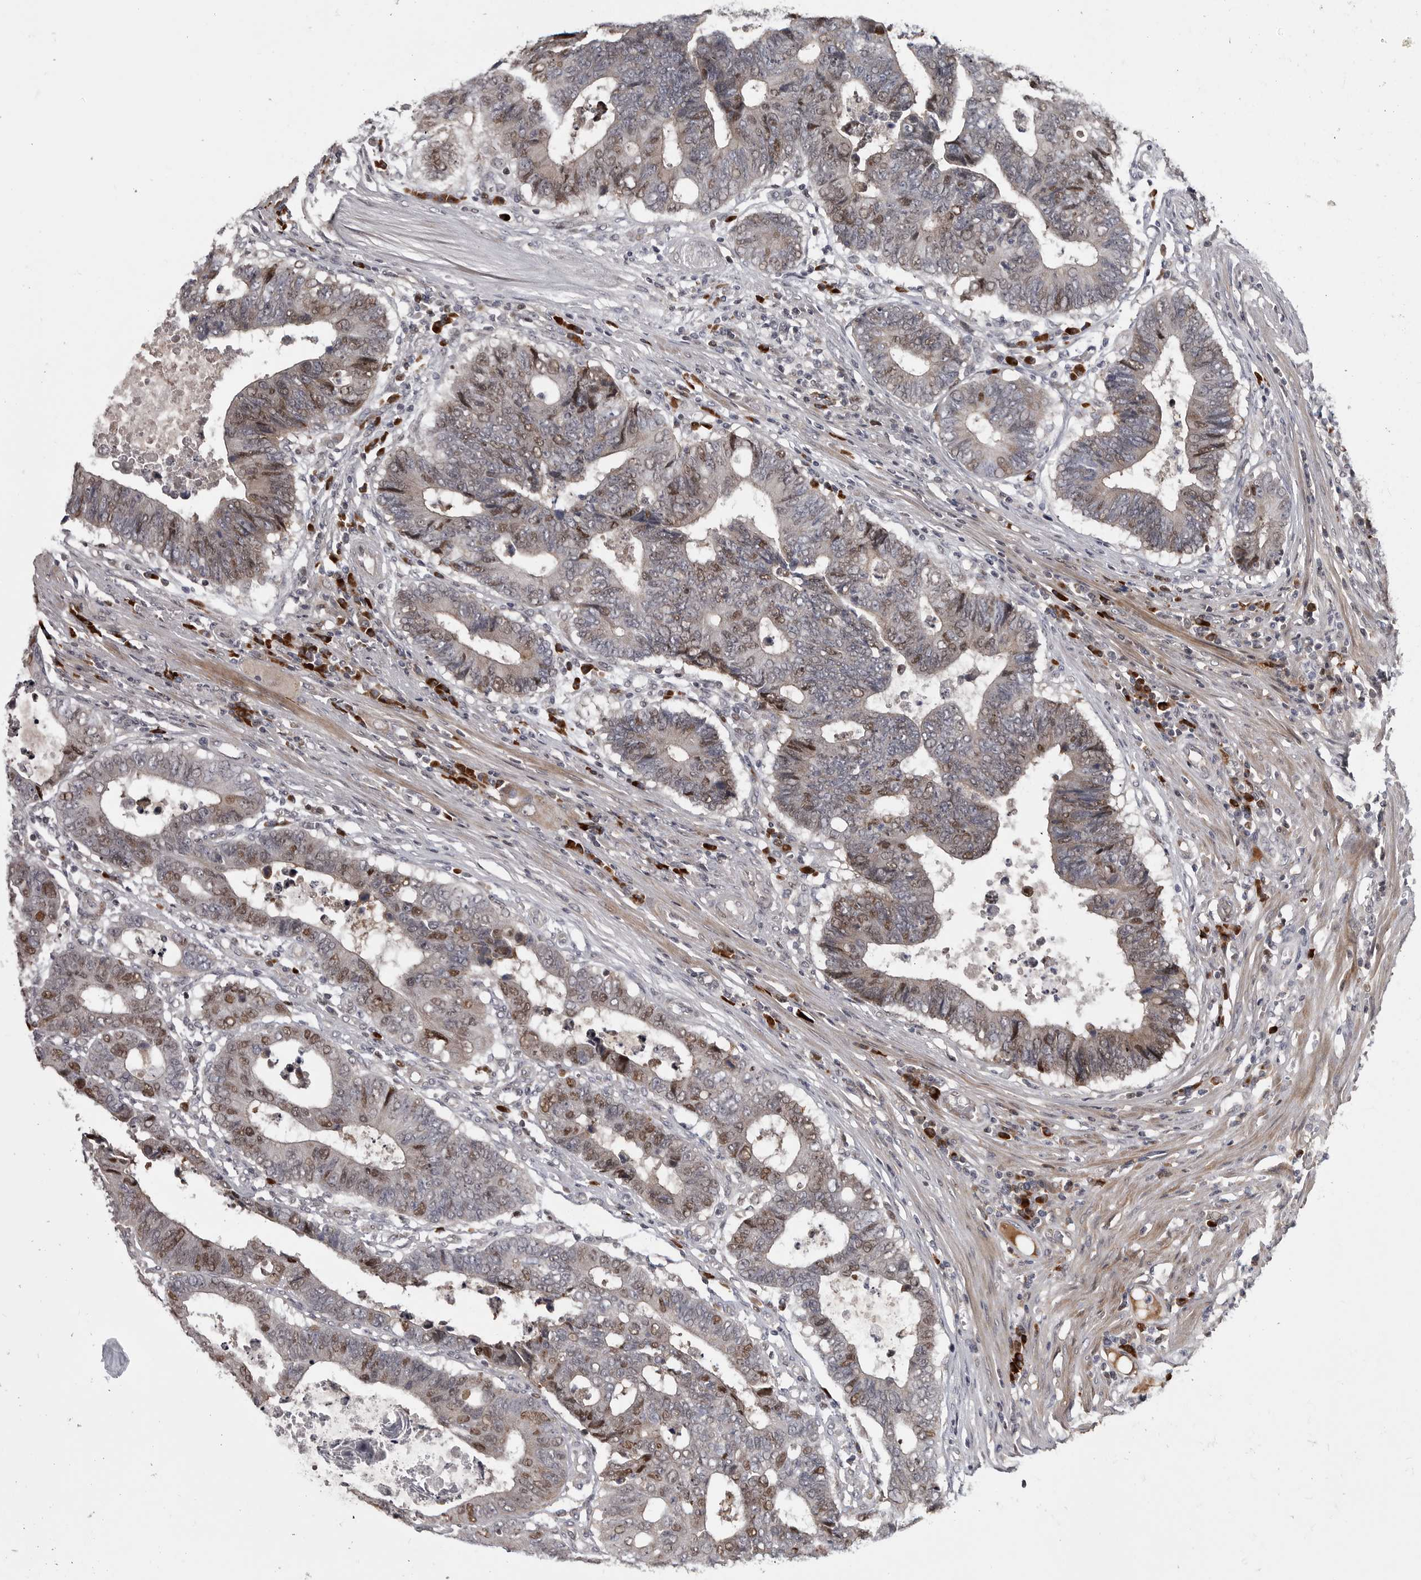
{"staining": {"intensity": "moderate", "quantity": "25%-75%", "location": "nuclear"}, "tissue": "colorectal cancer", "cell_type": "Tumor cells", "image_type": "cancer", "snomed": [{"axis": "morphology", "description": "Adenocarcinoma, NOS"}, {"axis": "topography", "description": "Rectum"}], "caption": "Tumor cells demonstrate medium levels of moderate nuclear staining in approximately 25%-75% of cells in colorectal cancer.", "gene": "ZNF277", "patient": {"sex": "male", "age": 84}}